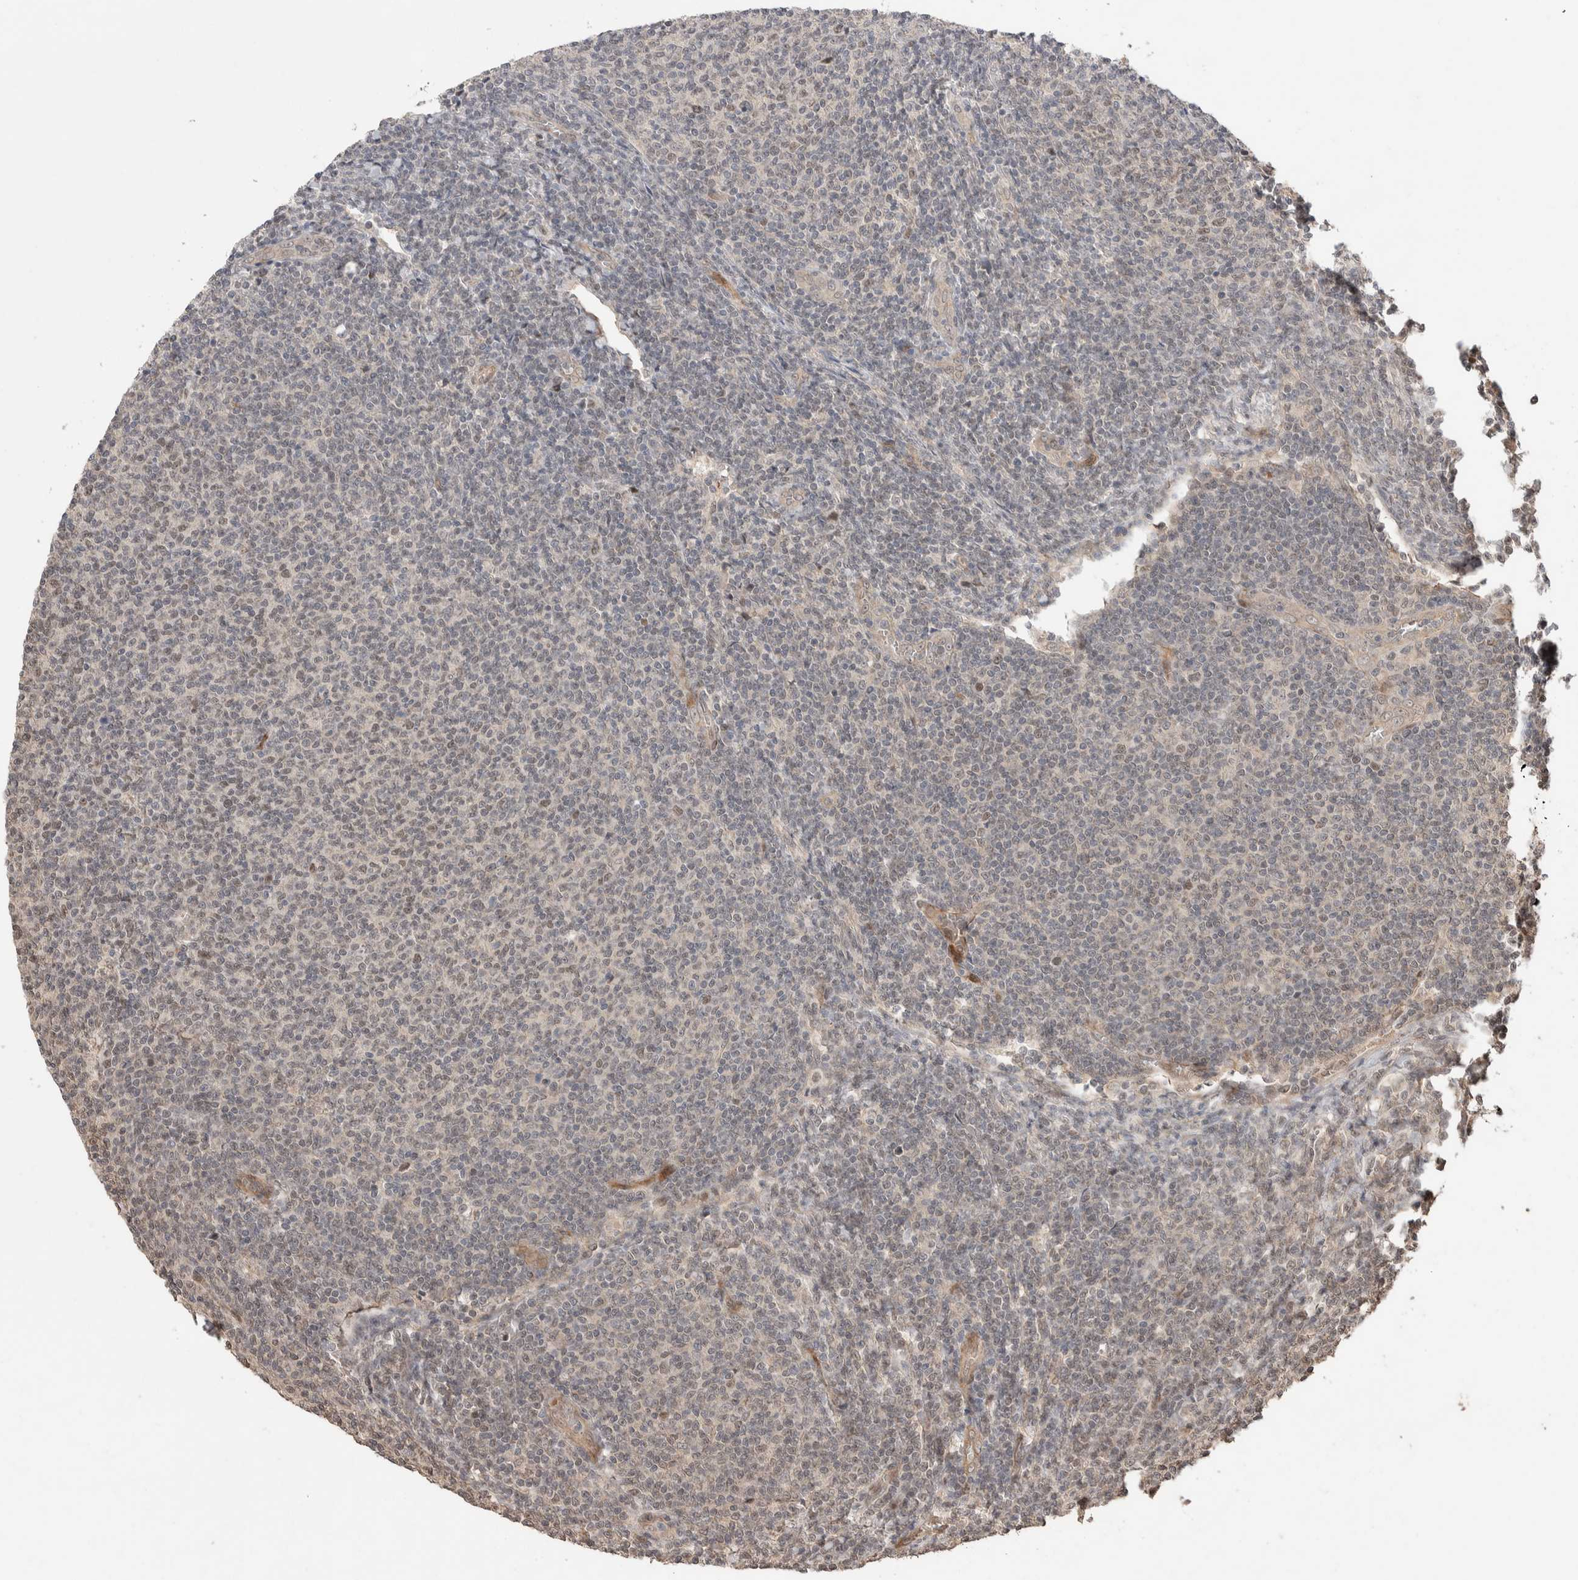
{"staining": {"intensity": "weak", "quantity": "<25%", "location": "nuclear"}, "tissue": "lymphoma", "cell_type": "Tumor cells", "image_type": "cancer", "snomed": [{"axis": "morphology", "description": "Malignant lymphoma, non-Hodgkin's type, Low grade"}, {"axis": "topography", "description": "Lymph node"}], "caption": "DAB immunohistochemical staining of malignant lymphoma, non-Hodgkin's type (low-grade) displays no significant staining in tumor cells.", "gene": "PRDM15", "patient": {"sex": "male", "age": 66}}